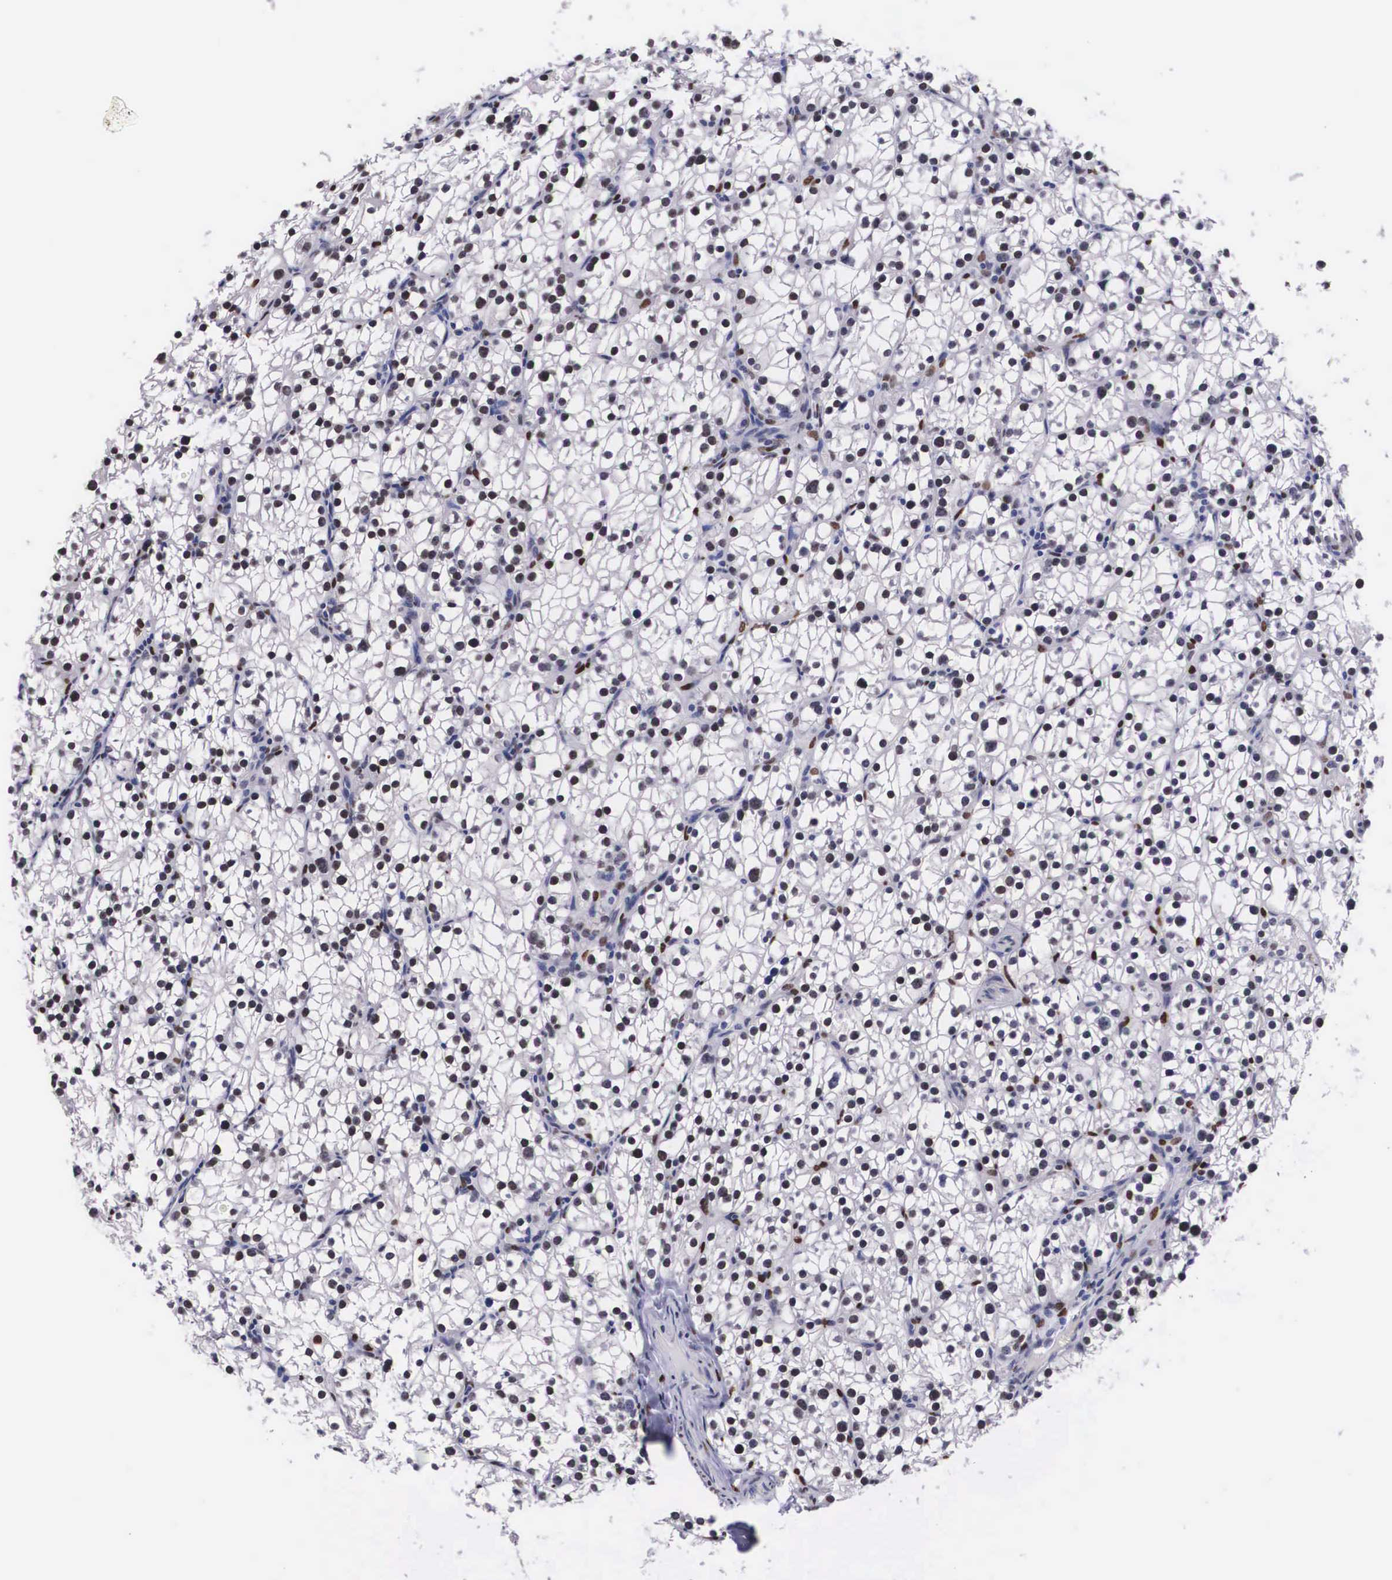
{"staining": {"intensity": "strong", "quantity": "25%-75%", "location": "nuclear"}, "tissue": "parathyroid gland", "cell_type": "Glandular cells", "image_type": "normal", "snomed": [{"axis": "morphology", "description": "Normal tissue, NOS"}, {"axis": "topography", "description": "Parathyroid gland"}], "caption": "Strong nuclear protein positivity is appreciated in about 25%-75% of glandular cells in parathyroid gland.", "gene": "KHDRBS3", "patient": {"sex": "female", "age": 54}}